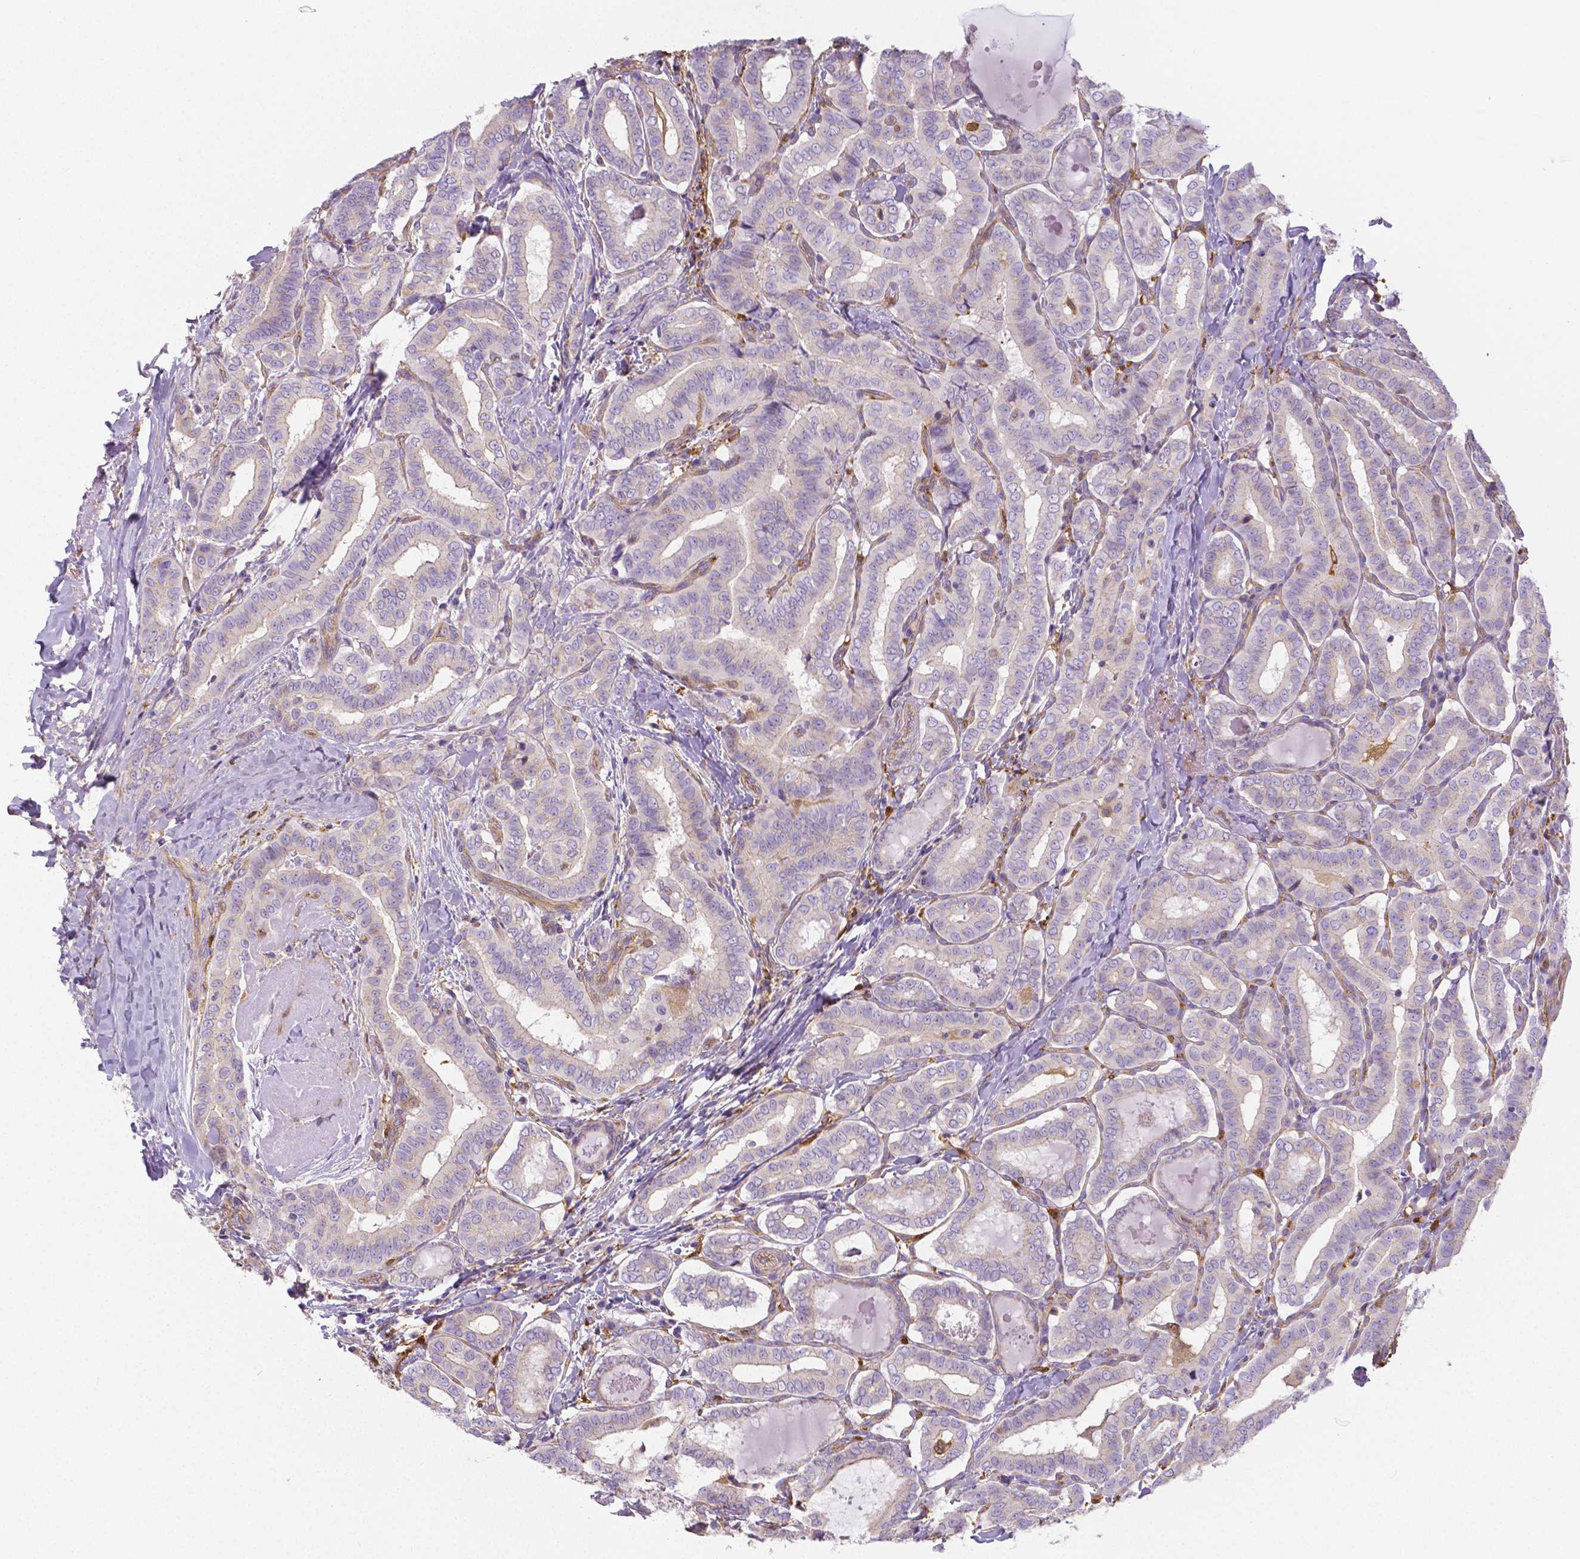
{"staining": {"intensity": "negative", "quantity": "none", "location": "none"}, "tissue": "thyroid cancer", "cell_type": "Tumor cells", "image_type": "cancer", "snomed": [{"axis": "morphology", "description": "Papillary adenocarcinoma, NOS"}, {"axis": "morphology", "description": "Papillary adenoma metastatic"}, {"axis": "topography", "description": "Thyroid gland"}], "caption": "IHC of human thyroid cancer displays no expression in tumor cells. Nuclei are stained in blue.", "gene": "CRMP1", "patient": {"sex": "female", "age": 50}}